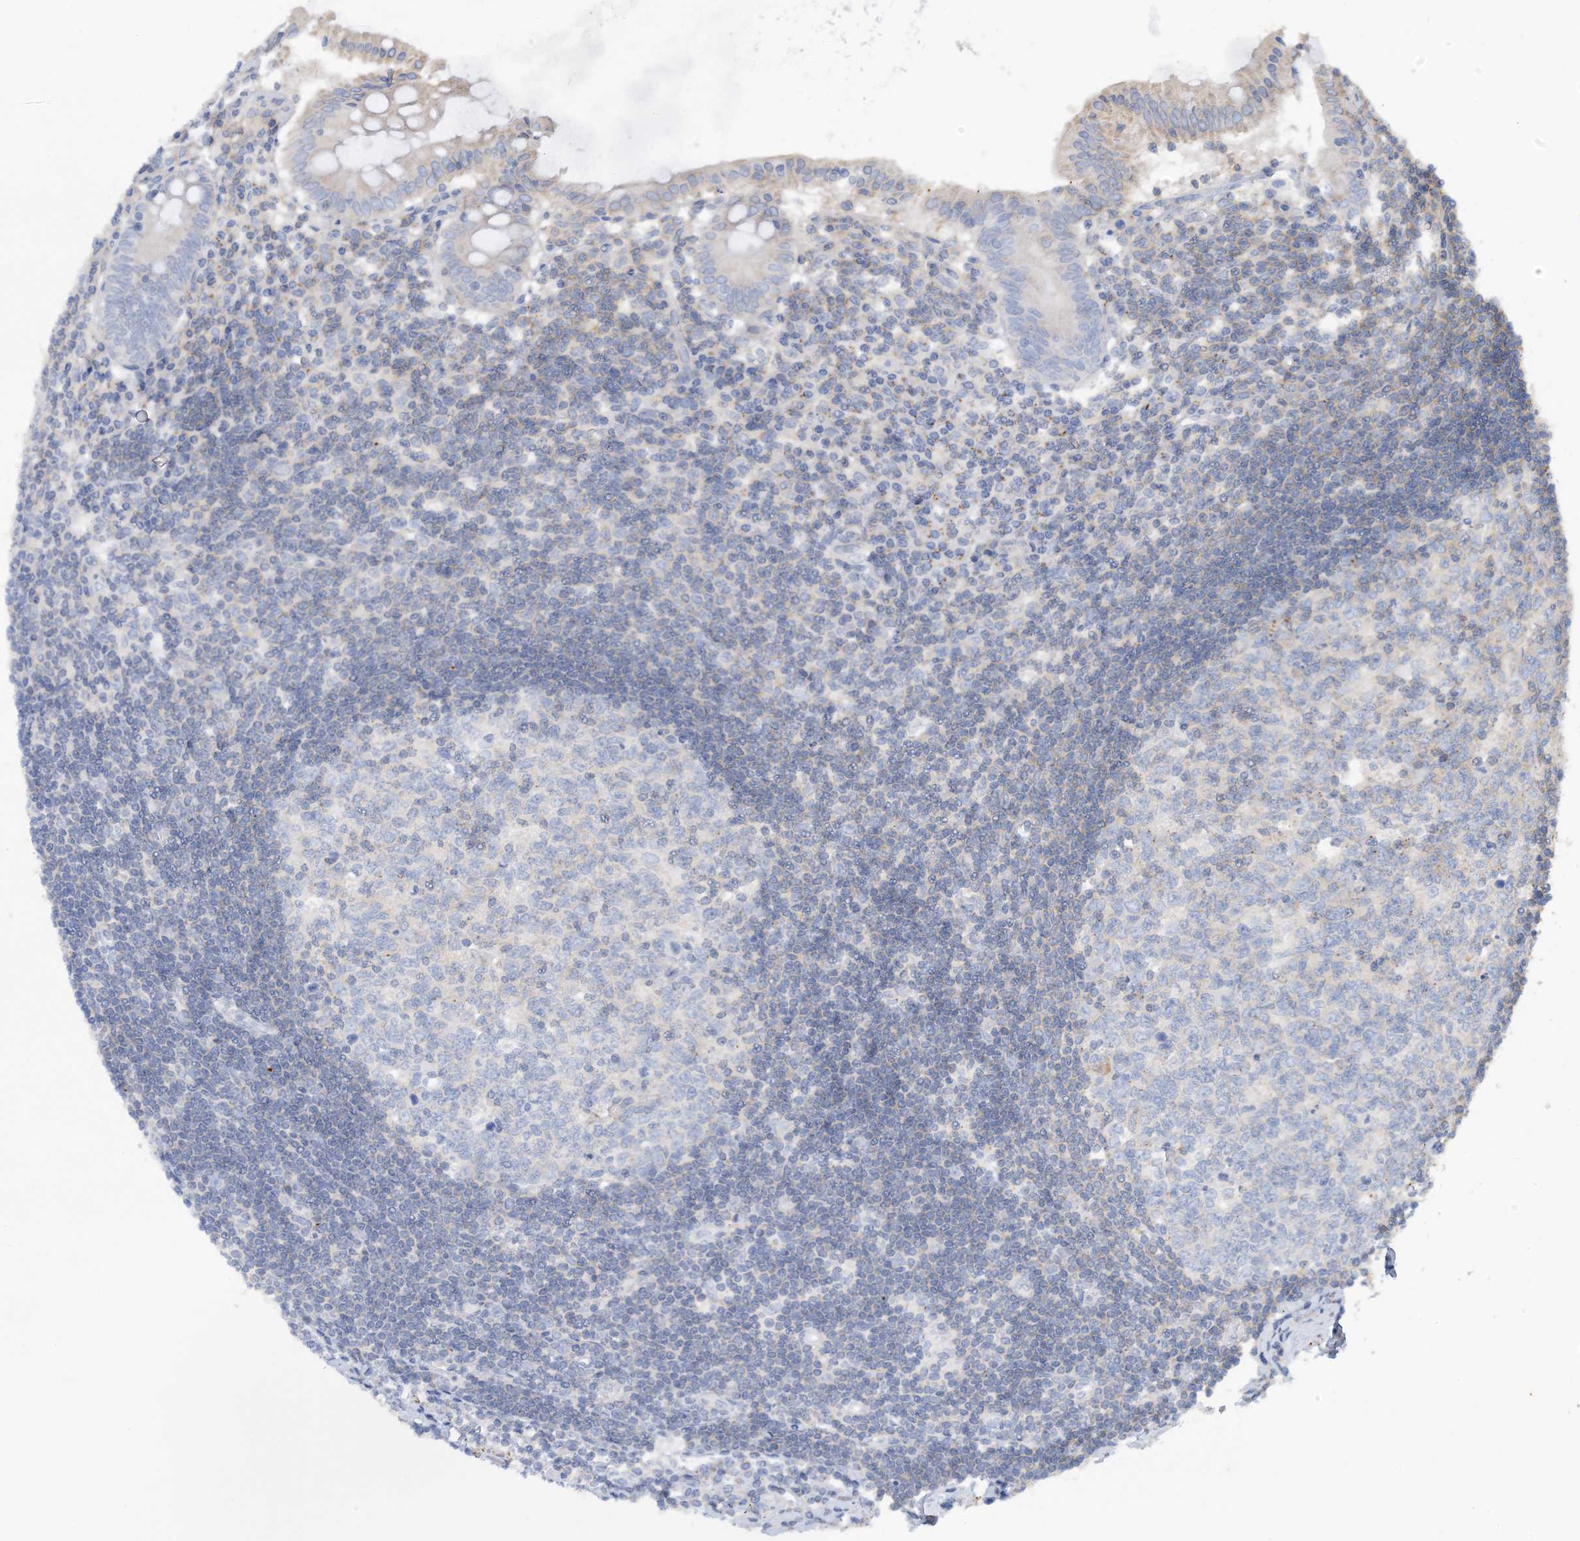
{"staining": {"intensity": "negative", "quantity": "none", "location": "none"}, "tissue": "appendix", "cell_type": "Glandular cells", "image_type": "normal", "snomed": [{"axis": "morphology", "description": "Normal tissue, NOS"}, {"axis": "topography", "description": "Appendix"}], "caption": "Micrograph shows no significant protein positivity in glandular cells of normal appendix.", "gene": "CALHM5", "patient": {"sex": "female", "age": 54}}